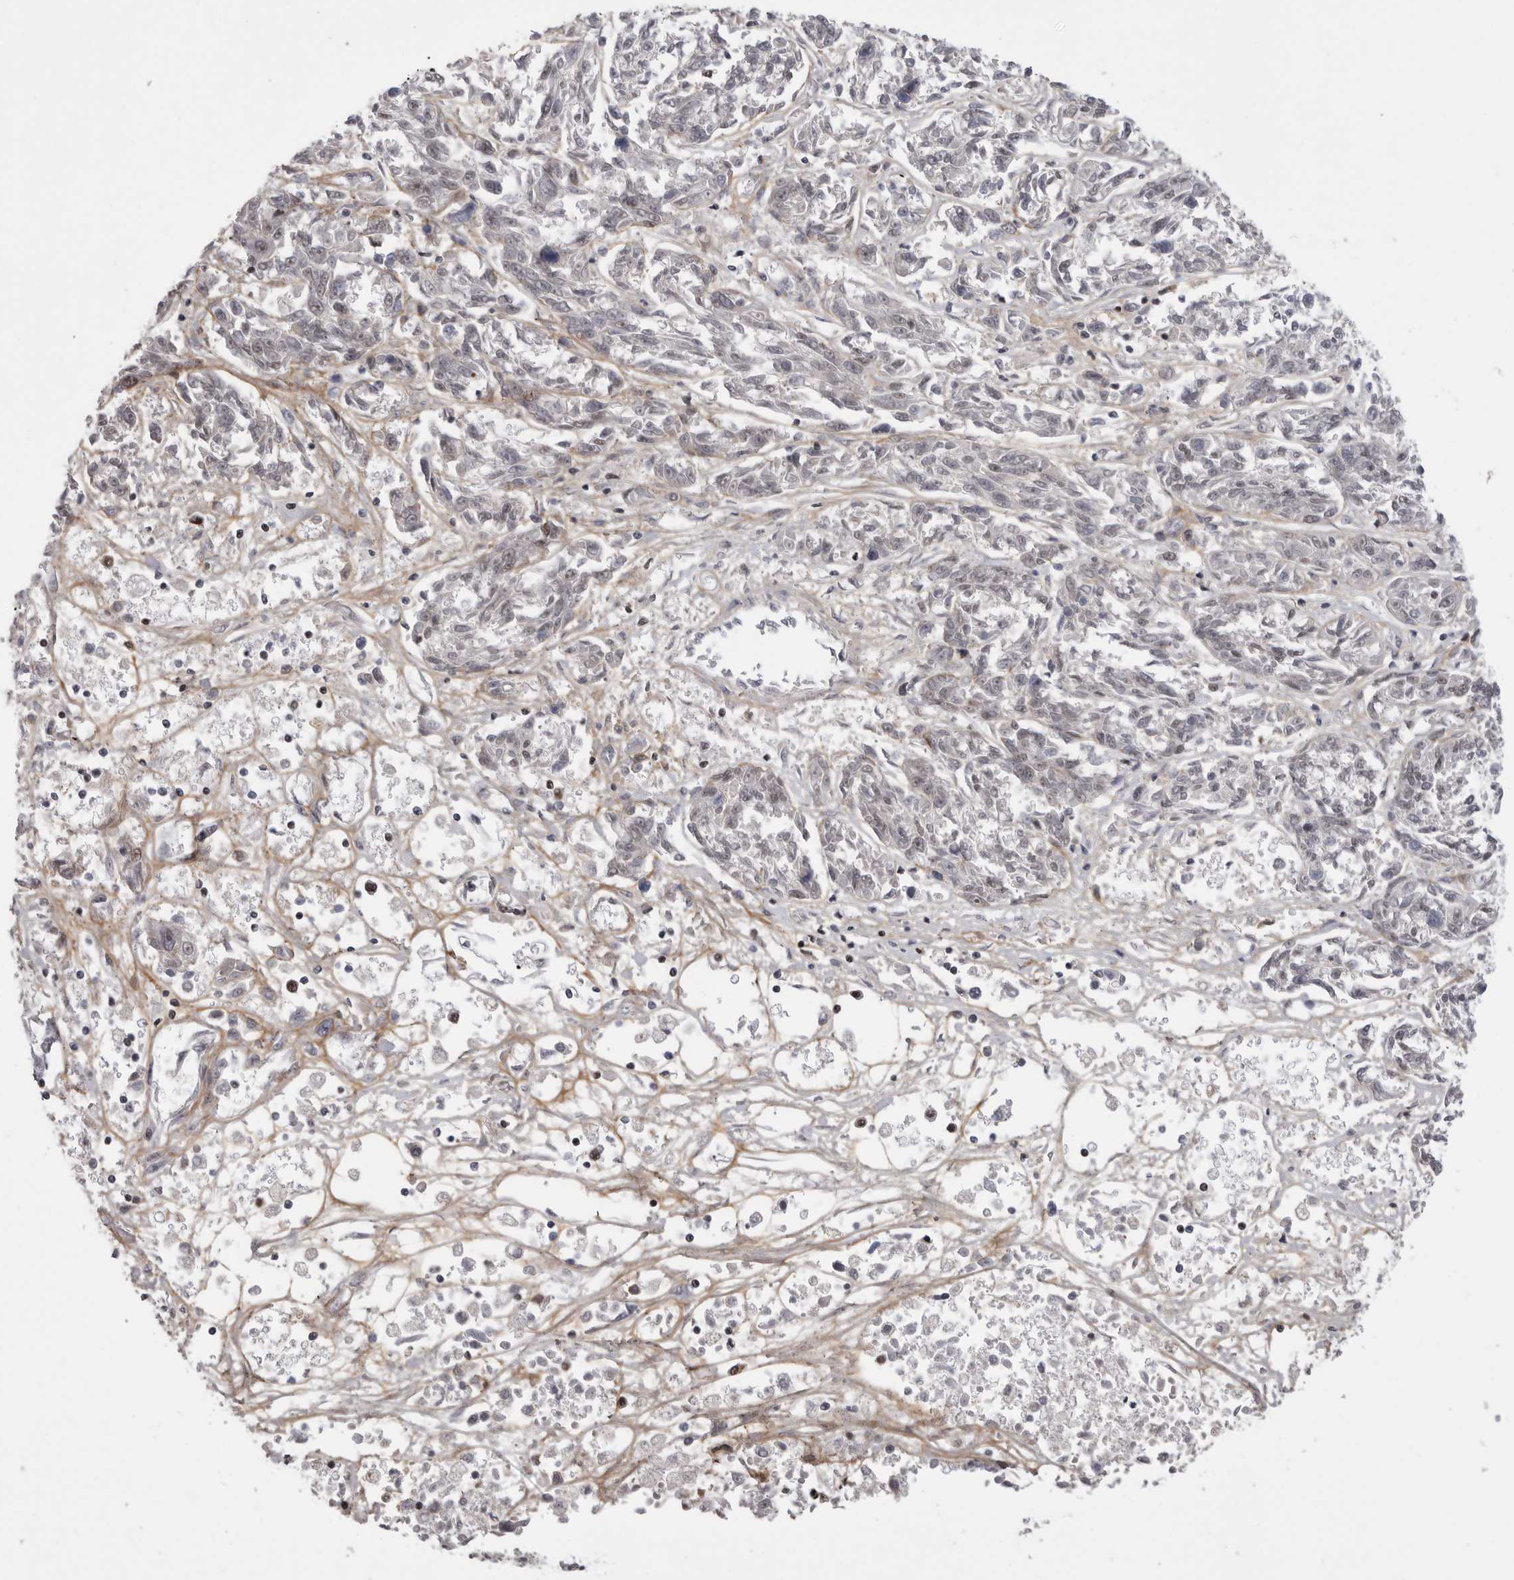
{"staining": {"intensity": "weak", "quantity": "<25%", "location": "nuclear"}, "tissue": "melanoma", "cell_type": "Tumor cells", "image_type": "cancer", "snomed": [{"axis": "morphology", "description": "Malignant melanoma, NOS"}, {"axis": "topography", "description": "Skin"}], "caption": "Immunohistochemical staining of human melanoma reveals no significant staining in tumor cells.", "gene": "PPP1R8", "patient": {"sex": "male", "age": 53}}